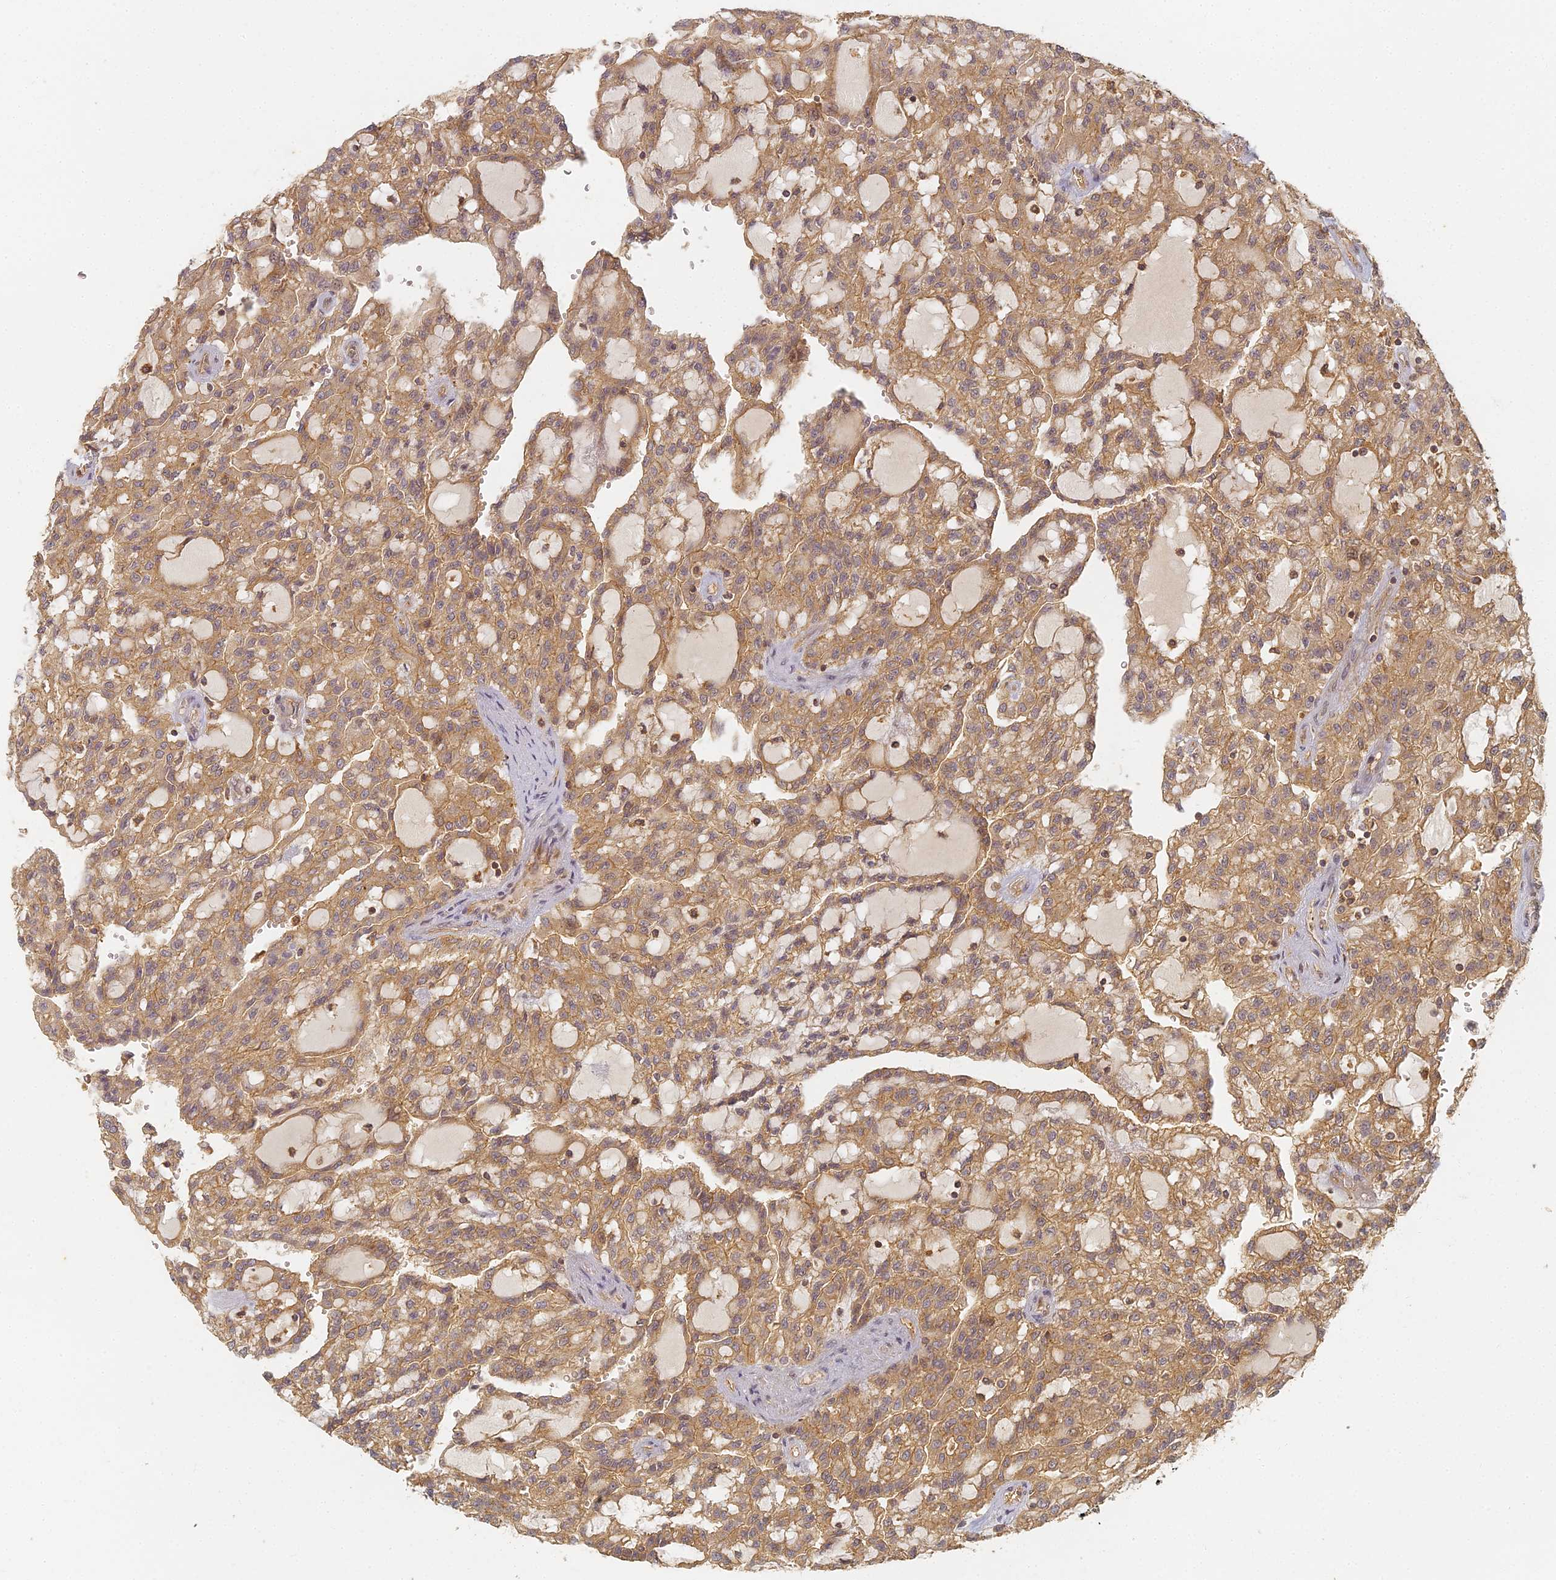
{"staining": {"intensity": "moderate", "quantity": ">75%", "location": "cytoplasmic/membranous"}, "tissue": "renal cancer", "cell_type": "Tumor cells", "image_type": "cancer", "snomed": [{"axis": "morphology", "description": "Adenocarcinoma, NOS"}, {"axis": "topography", "description": "Kidney"}], "caption": "Immunohistochemistry (IHC) staining of adenocarcinoma (renal), which reveals medium levels of moderate cytoplasmic/membranous staining in about >75% of tumor cells indicating moderate cytoplasmic/membranous protein staining. The staining was performed using DAB (3,3'-diaminobenzidine) (brown) for protein detection and nuclei were counterstained in hematoxylin (blue).", "gene": "INO80D", "patient": {"sex": "male", "age": 63}}